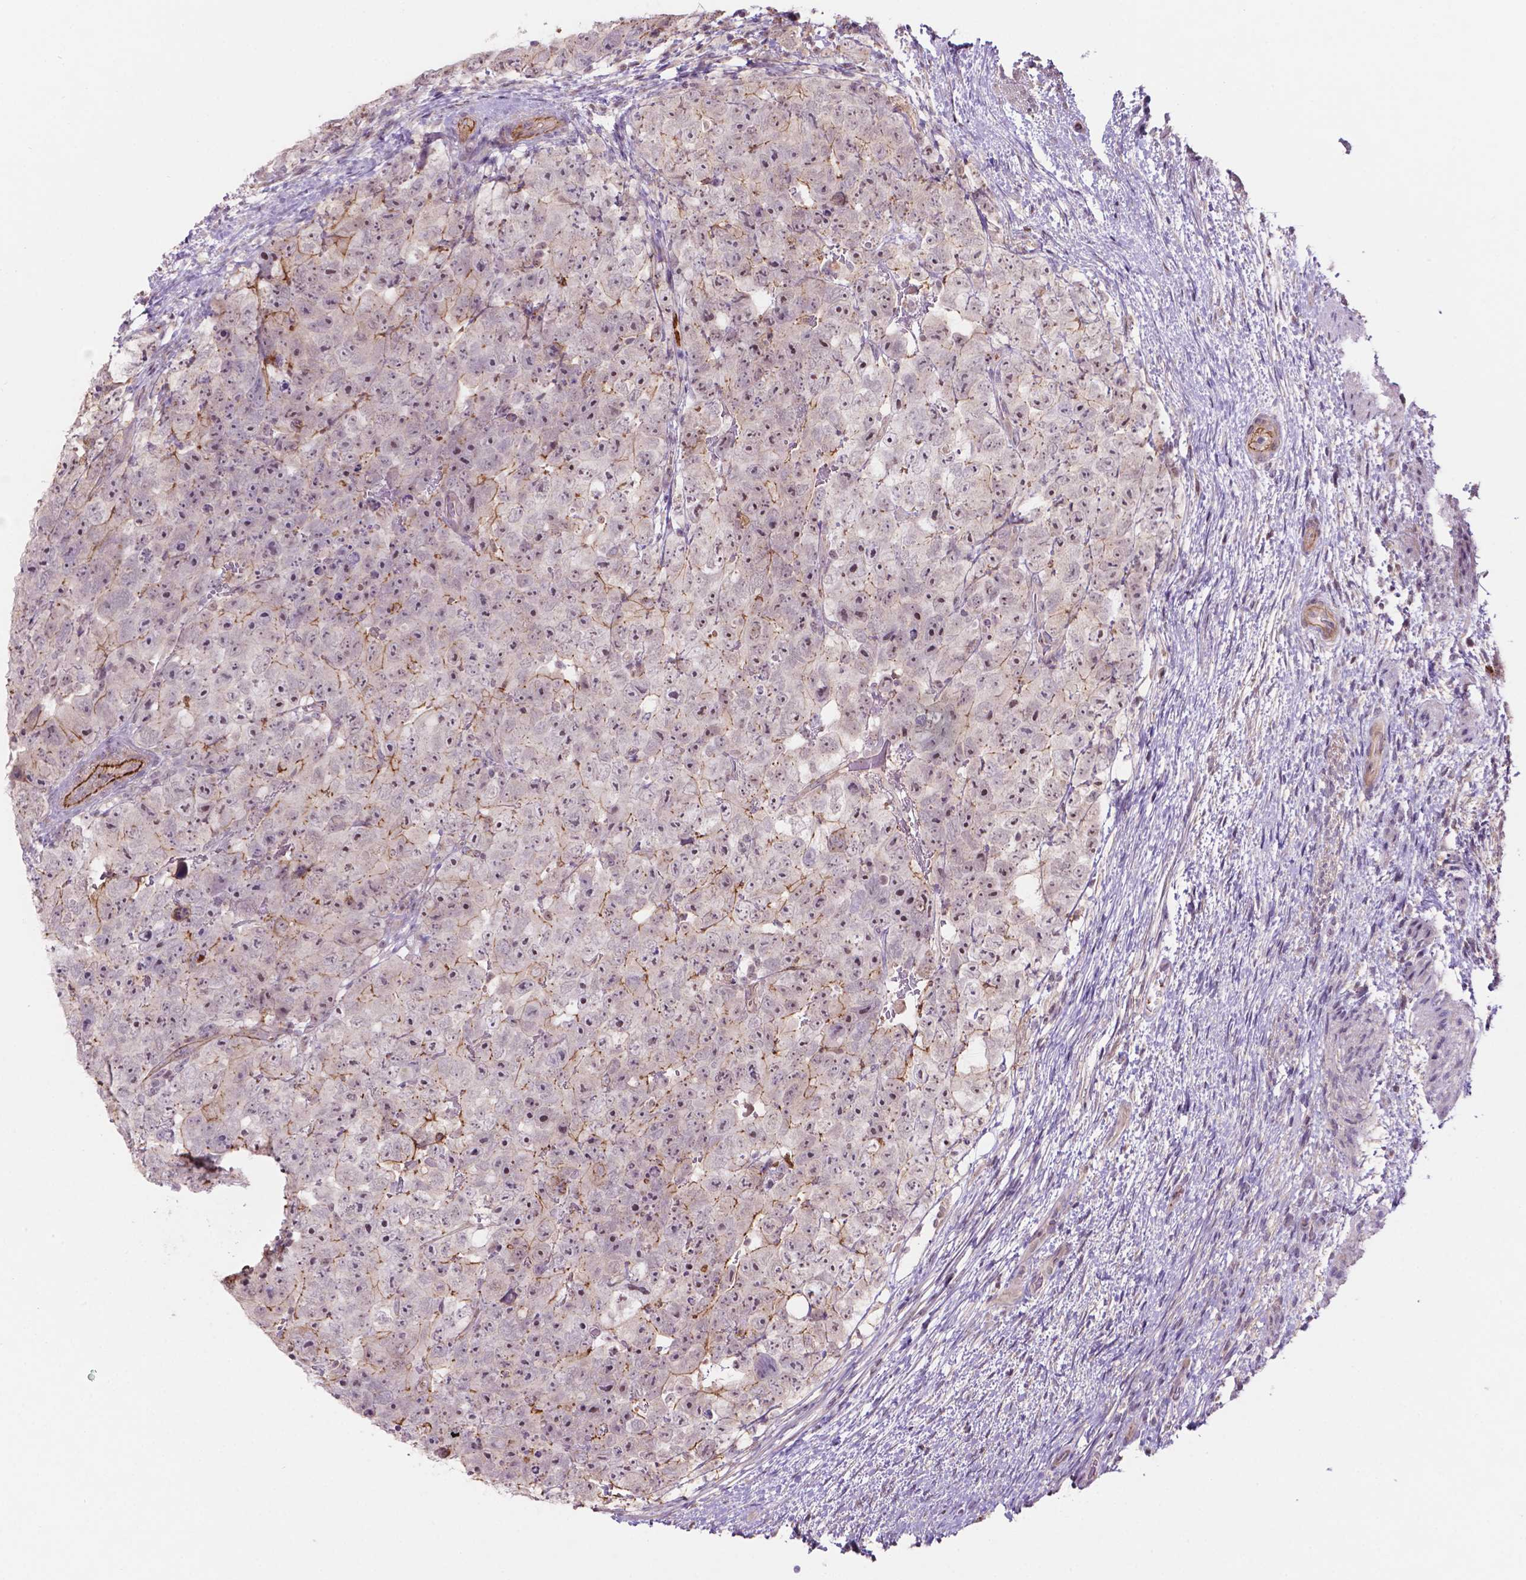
{"staining": {"intensity": "moderate", "quantity": "<25%", "location": "cytoplasmic/membranous"}, "tissue": "testis cancer", "cell_type": "Tumor cells", "image_type": "cancer", "snomed": [{"axis": "morphology", "description": "Carcinoma, Embryonal, NOS"}, {"axis": "topography", "description": "Testis"}], "caption": "A micrograph showing moderate cytoplasmic/membranous staining in about <25% of tumor cells in testis cancer, as visualized by brown immunohistochemical staining.", "gene": "ARL5C", "patient": {"sex": "male", "age": 24}}